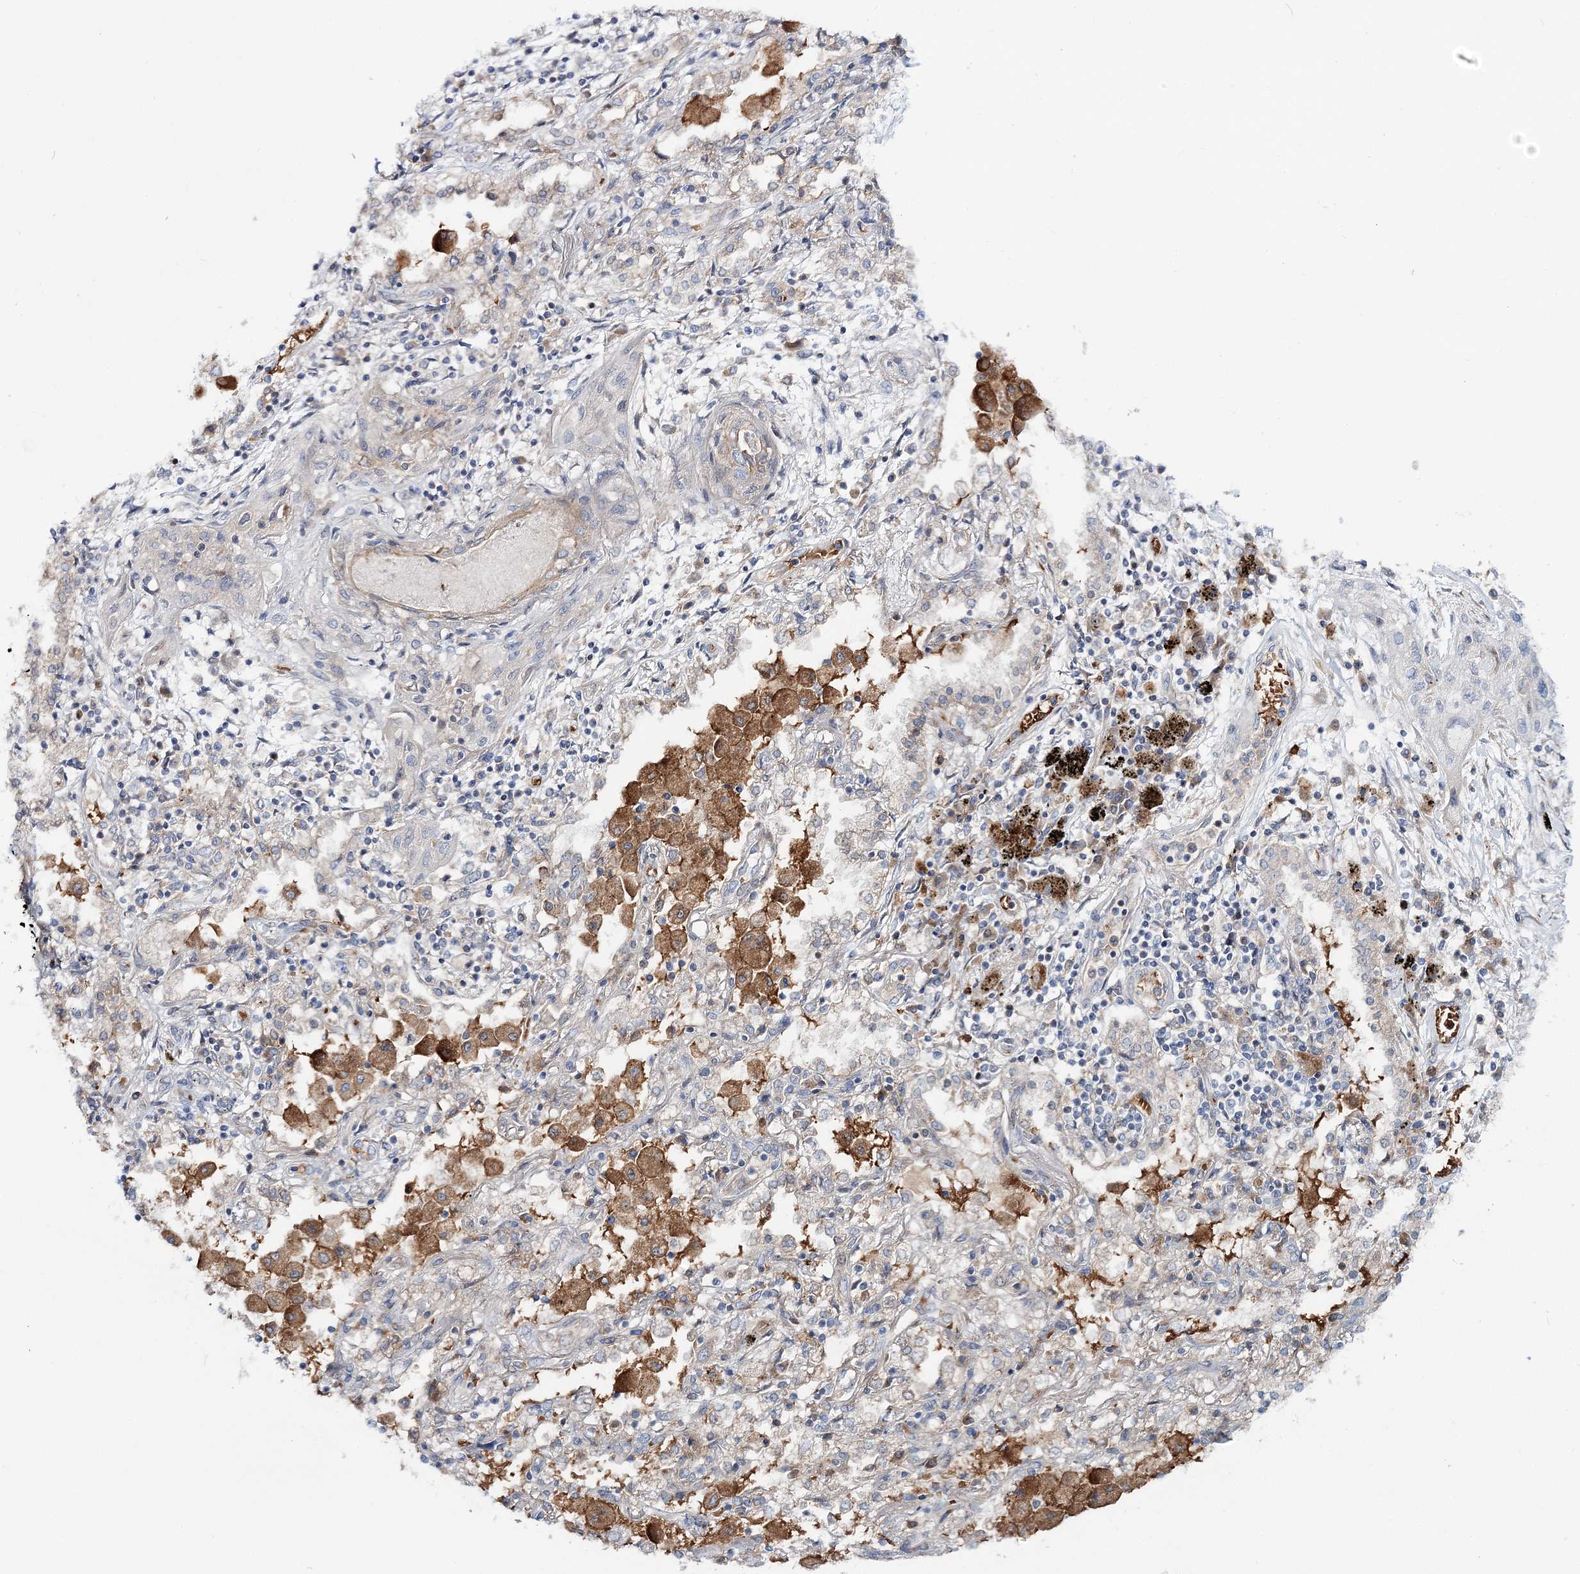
{"staining": {"intensity": "negative", "quantity": "none", "location": "none"}, "tissue": "lung cancer", "cell_type": "Tumor cells", "image_type": "cancer", "snomed": [{"axis": "morphology", "description": "Squamous cell carcinoma, NOS"}, {"axis": "topography", "description": "Lung"}], "caption": "DAB immunohistochemical staining of lung squamous cell carcinoma displays no significant expression in tumor cells. (DAB (3,3'-diaminobenzidine) immunohistochemistry (IHC), high magnification).", "gene": "ATP11B", "patient": {"sex": "female", "age": 47}}